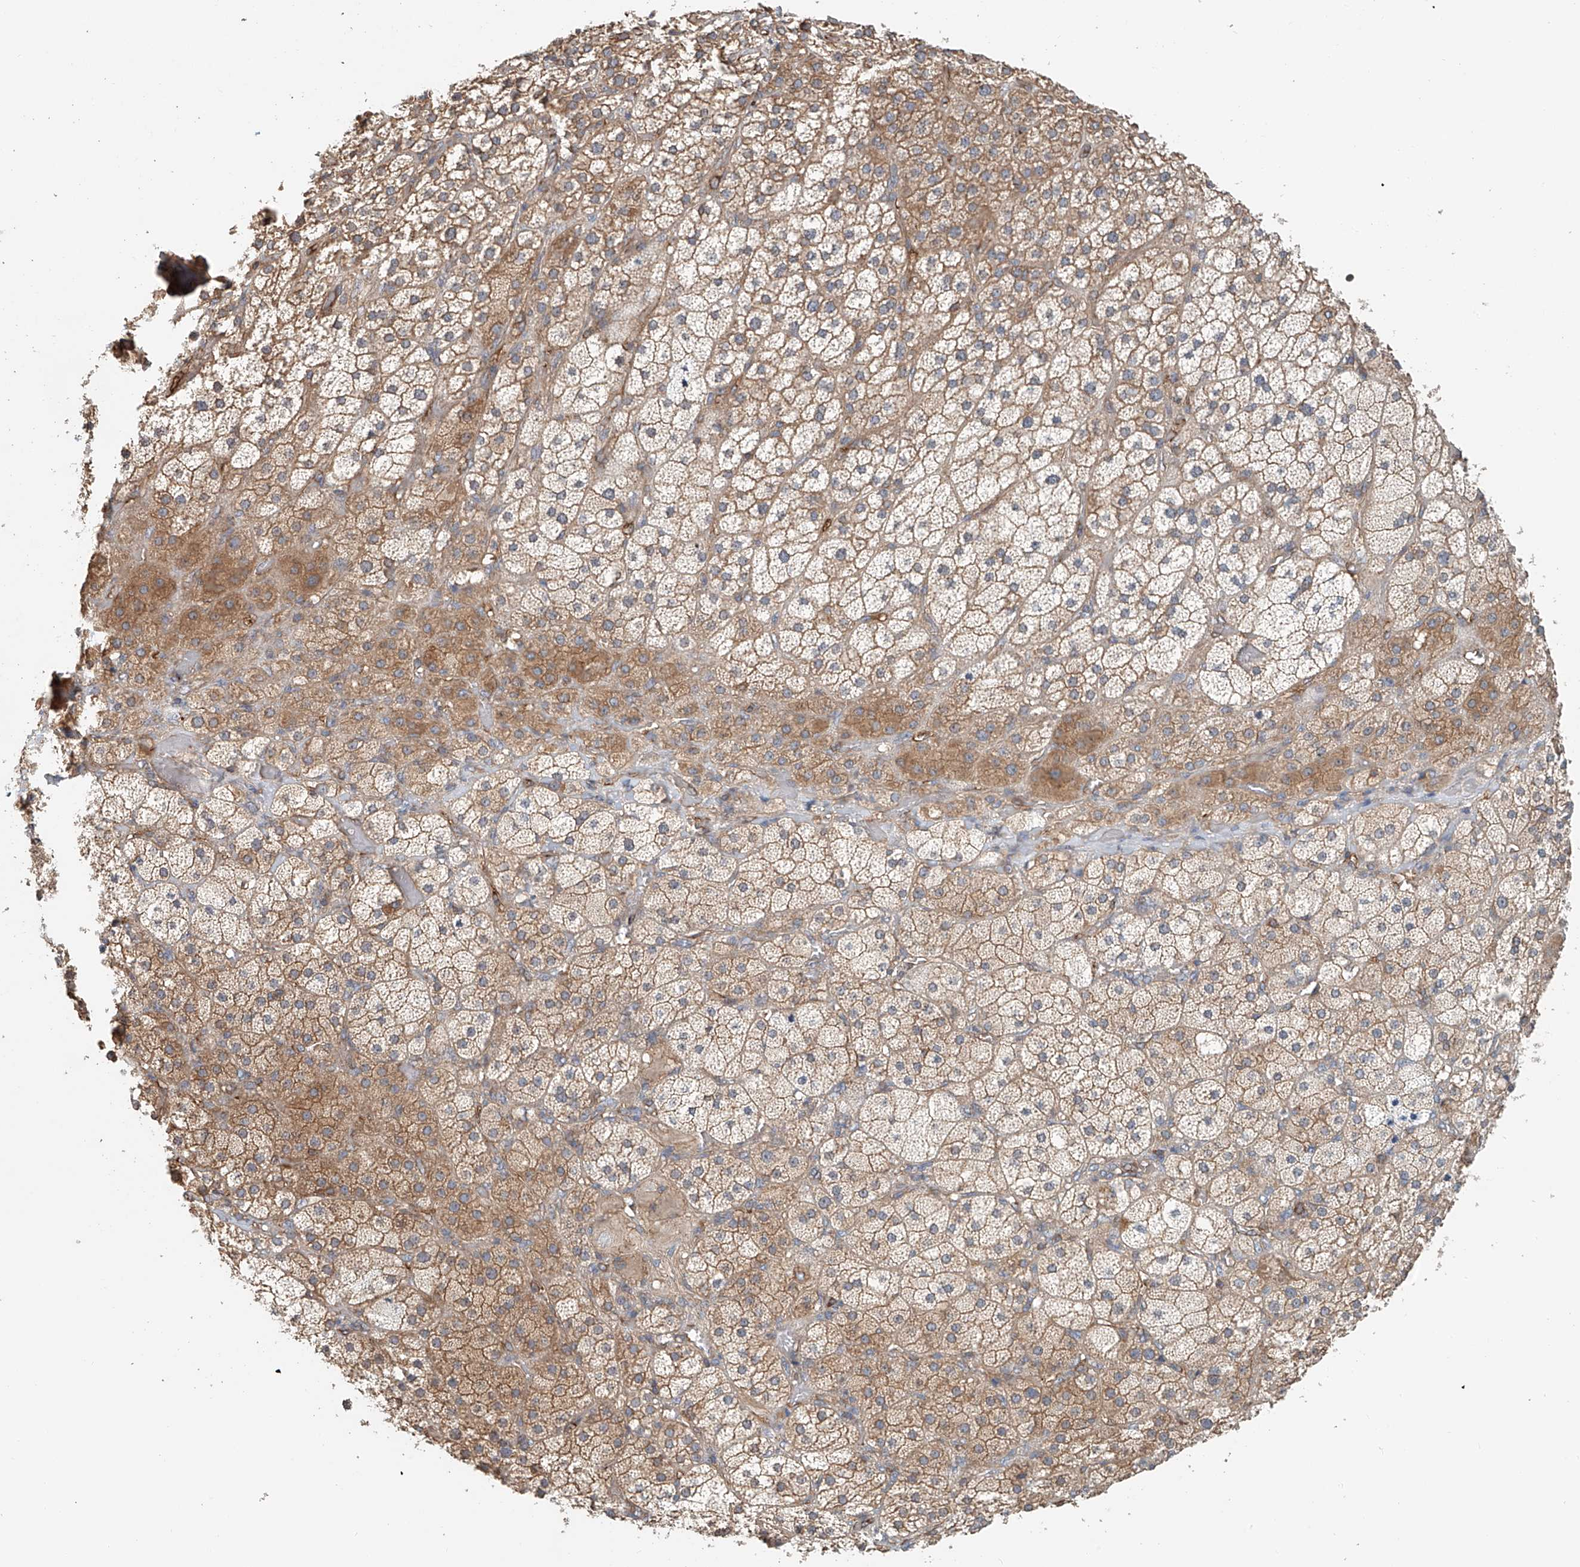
{"staining": {"intensity": "moderate", "quantity": ">75%", "location": "cytoplasmic/membranous"}, "tissue": "adrenal gland", "cell_type": "Glandular cells", "image_type": "normal", "snomed": [{"axis": "morphology", "description": "Normal tissue, NOS"}, {"axis": "topography", "description": "Adrenal gland"}], "caption": "DAB (3,3'-diaminobenzidine) immunohistochemical staining of normal human adrenal gland demonstrates moderate cytoplasmic/membranous protein positivity in about >75% of glandular cells.", "gene": "FRYL", "patient": {"sex": "male", "age": 57}}